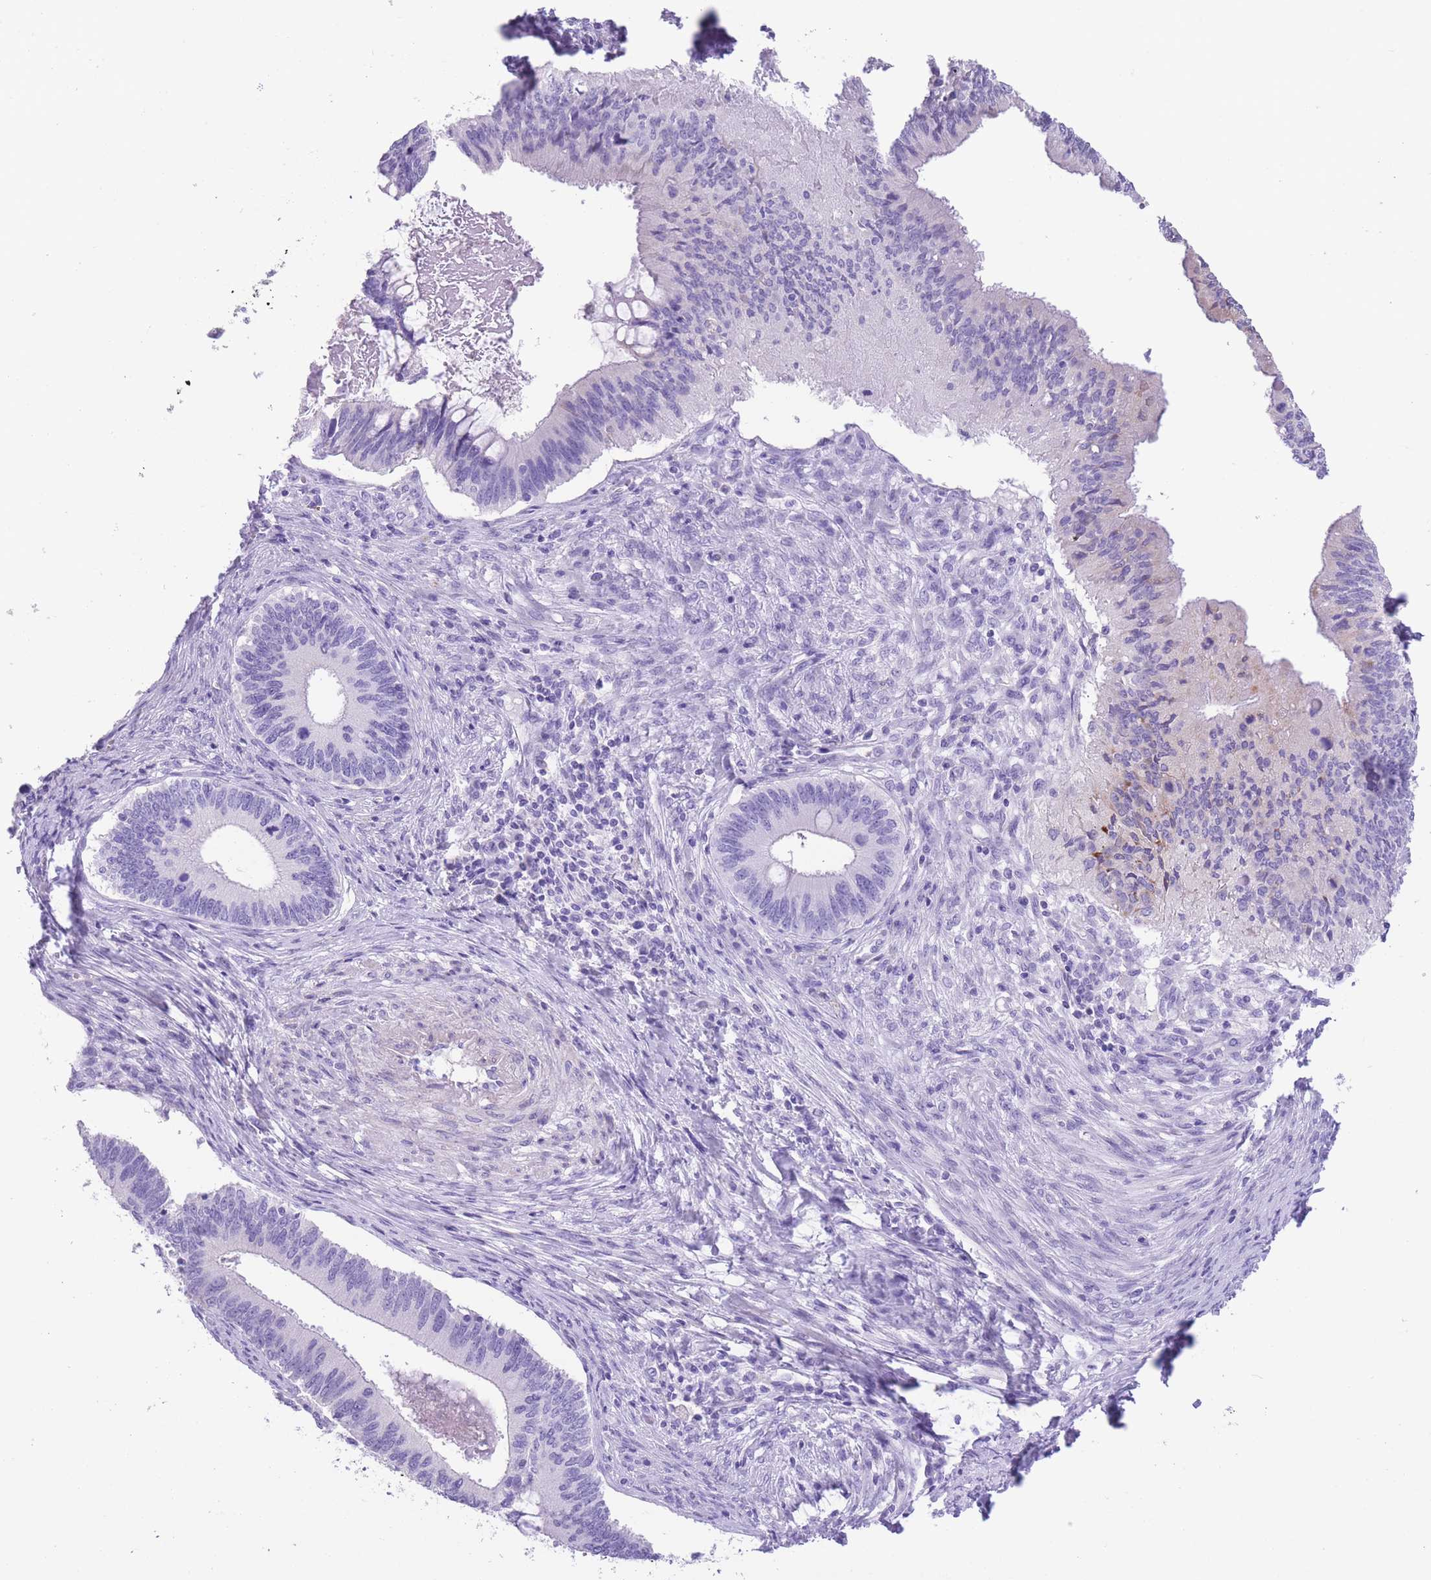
{"staining": {"intensity": "negative", "quantity": "none", "location": "none"}, "tissue": "cervical cancer", "cell_type": "Tumor cells", "image_type": "cancer", "snomed": [{"axis": "morphology", "description": "Adenocarcinoma, NOS"}, {"axis": "topography", "description": "Cervix"}], "caption": "This micrograph is of cervical cancer (adenocarcinoma) stained with immunohistochemistry (IHC) to label a protein in brown with the nuclei are counter-stained blue. There is no expression in tumor cells.", "gene": "RAI2", "patient": {"sex": "female", "age": 42}}